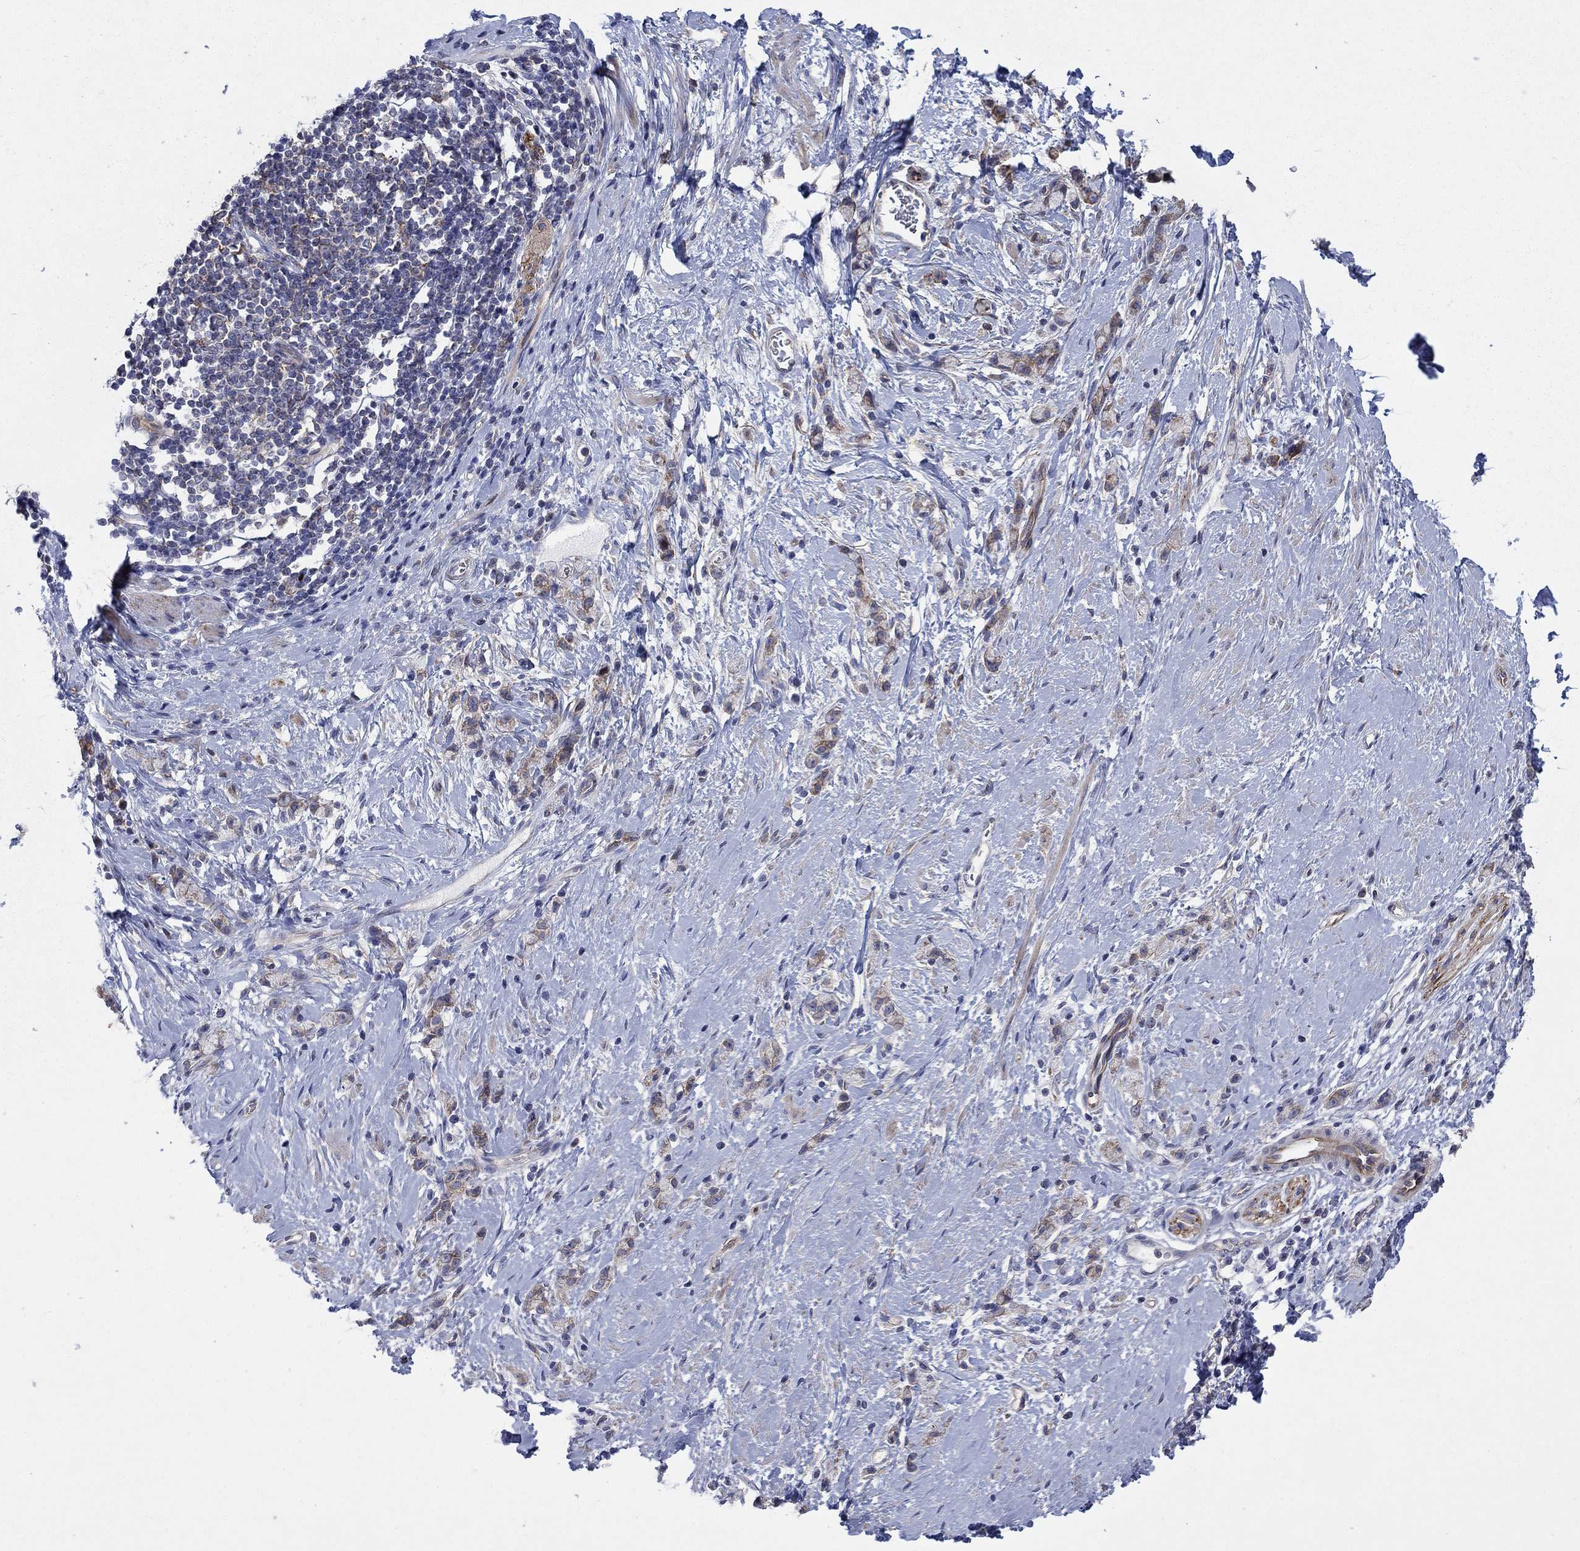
{"staining": {"intensity": "weak", "quantity": ">75%", "location": "cytoplasmic/membranous"}, "tissue": "stomach cancer", "cell_type": "Tumor cells", "image_type": "cancer", "snomed": [{"axis": "morphology", "description": "Adenocarcinoma, NOS"}, {"axis": "topography", "description": "Stomach"}], "caption": "Immunohistochemical staining of stomach adenocarcinoma exhibits low levels of weak cytoplasmic/membranous expression in approximately >75% of tumor cells.", "gene": "TPRN", "patient": {"sex": "male", "age": 58}}